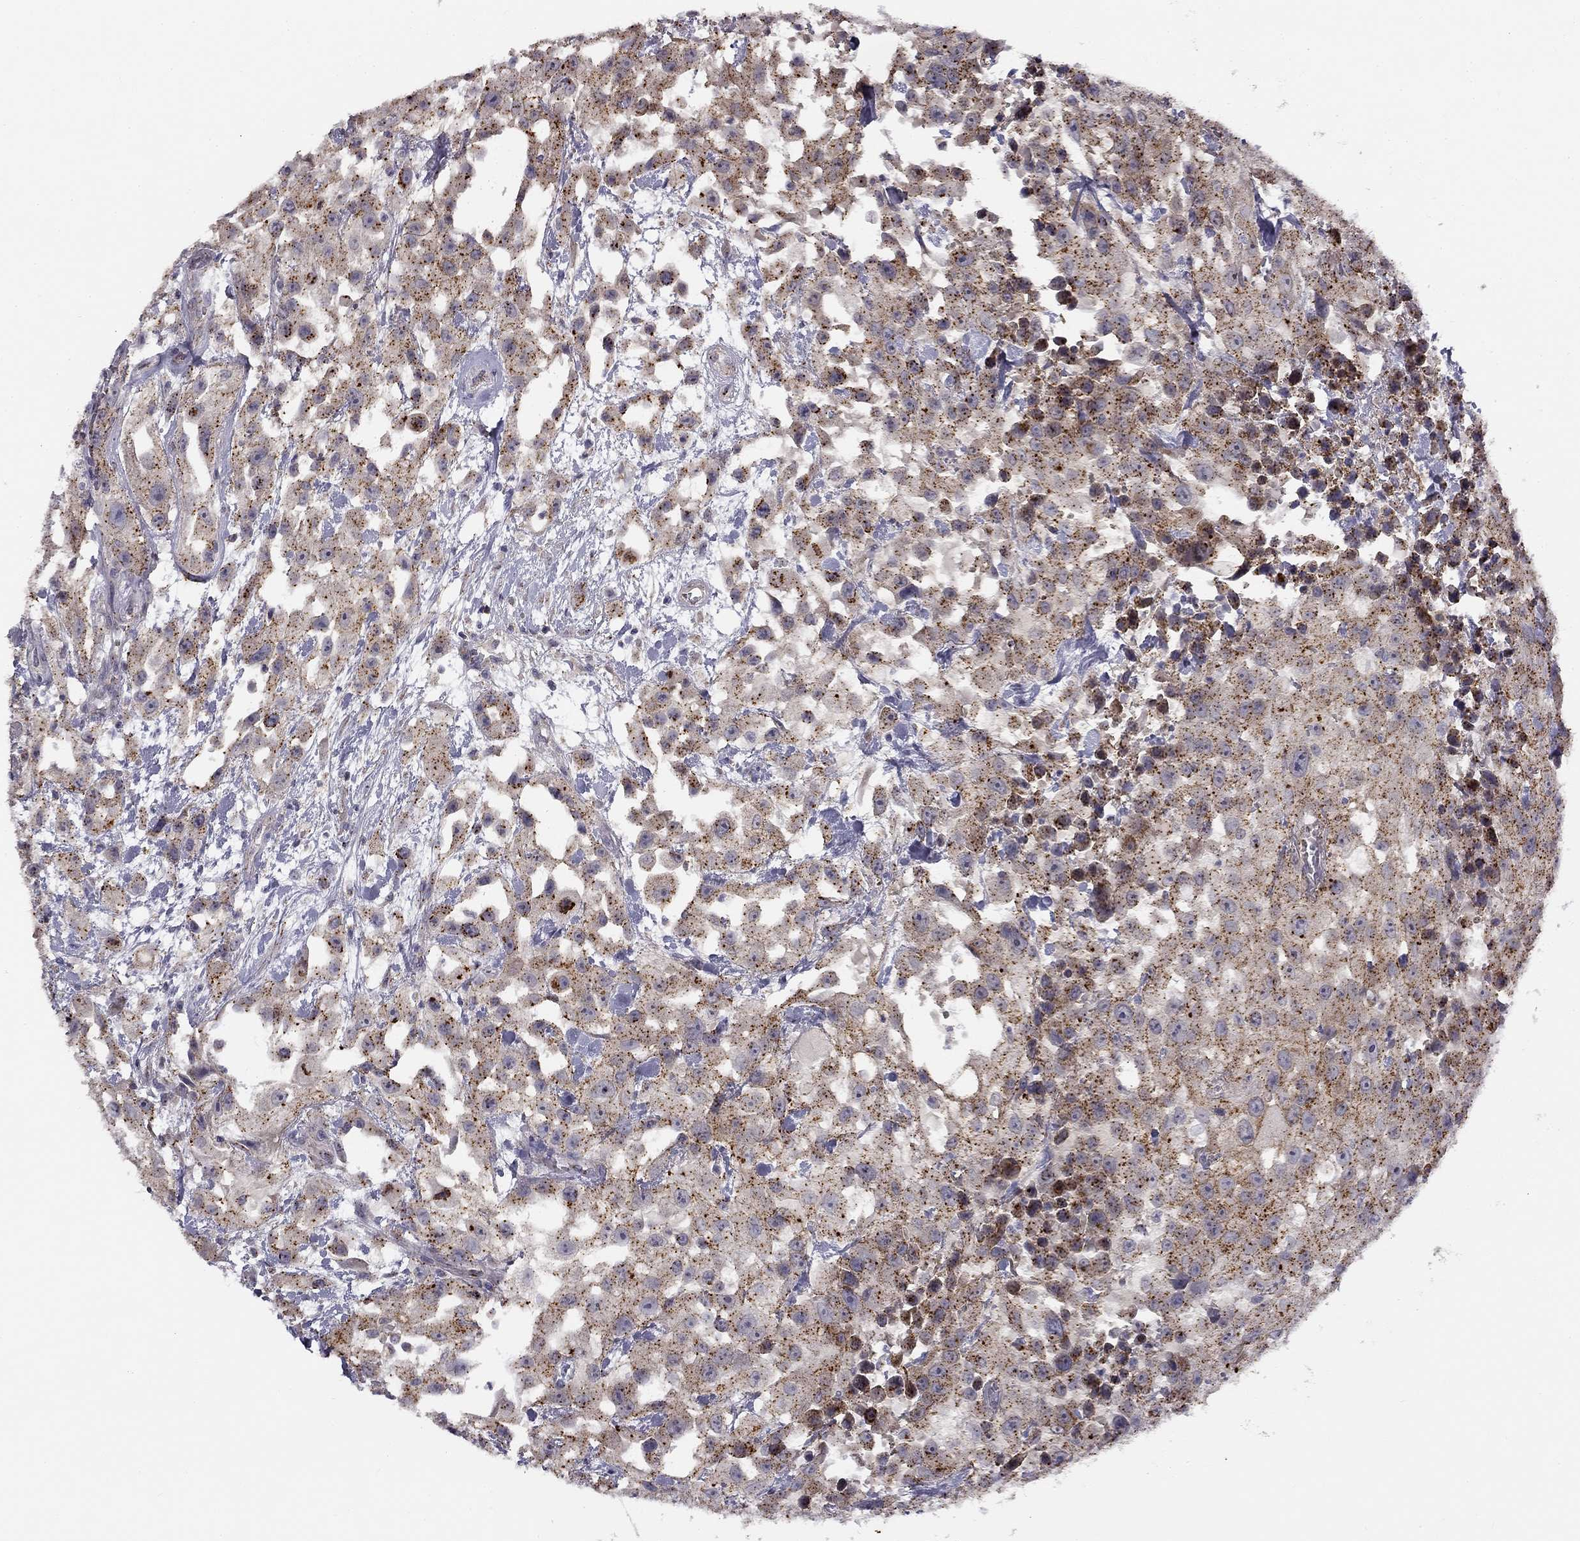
{"staining": {"intensity": "strong", "quantity": ">75%", "location": "cytoplasmic/membranous"}, "tissue": "urothelial cancer", "cell_type": "Tumor cells", "image_type": "cancer", "snomed": [{"axis": "morphology", "description": "Urothelial carcinoma, High grade"}, {"axis": "topography", "description": "Urinary bladder"}], "caption": "Immunohistochemical staining of human urothelial cancer exhibits high levels of strong cytoplasmic/membranous staining in approximately >75% of tumor cells.", "gene": "CNR1", "patient": {"sex": "male", "age": 79}}